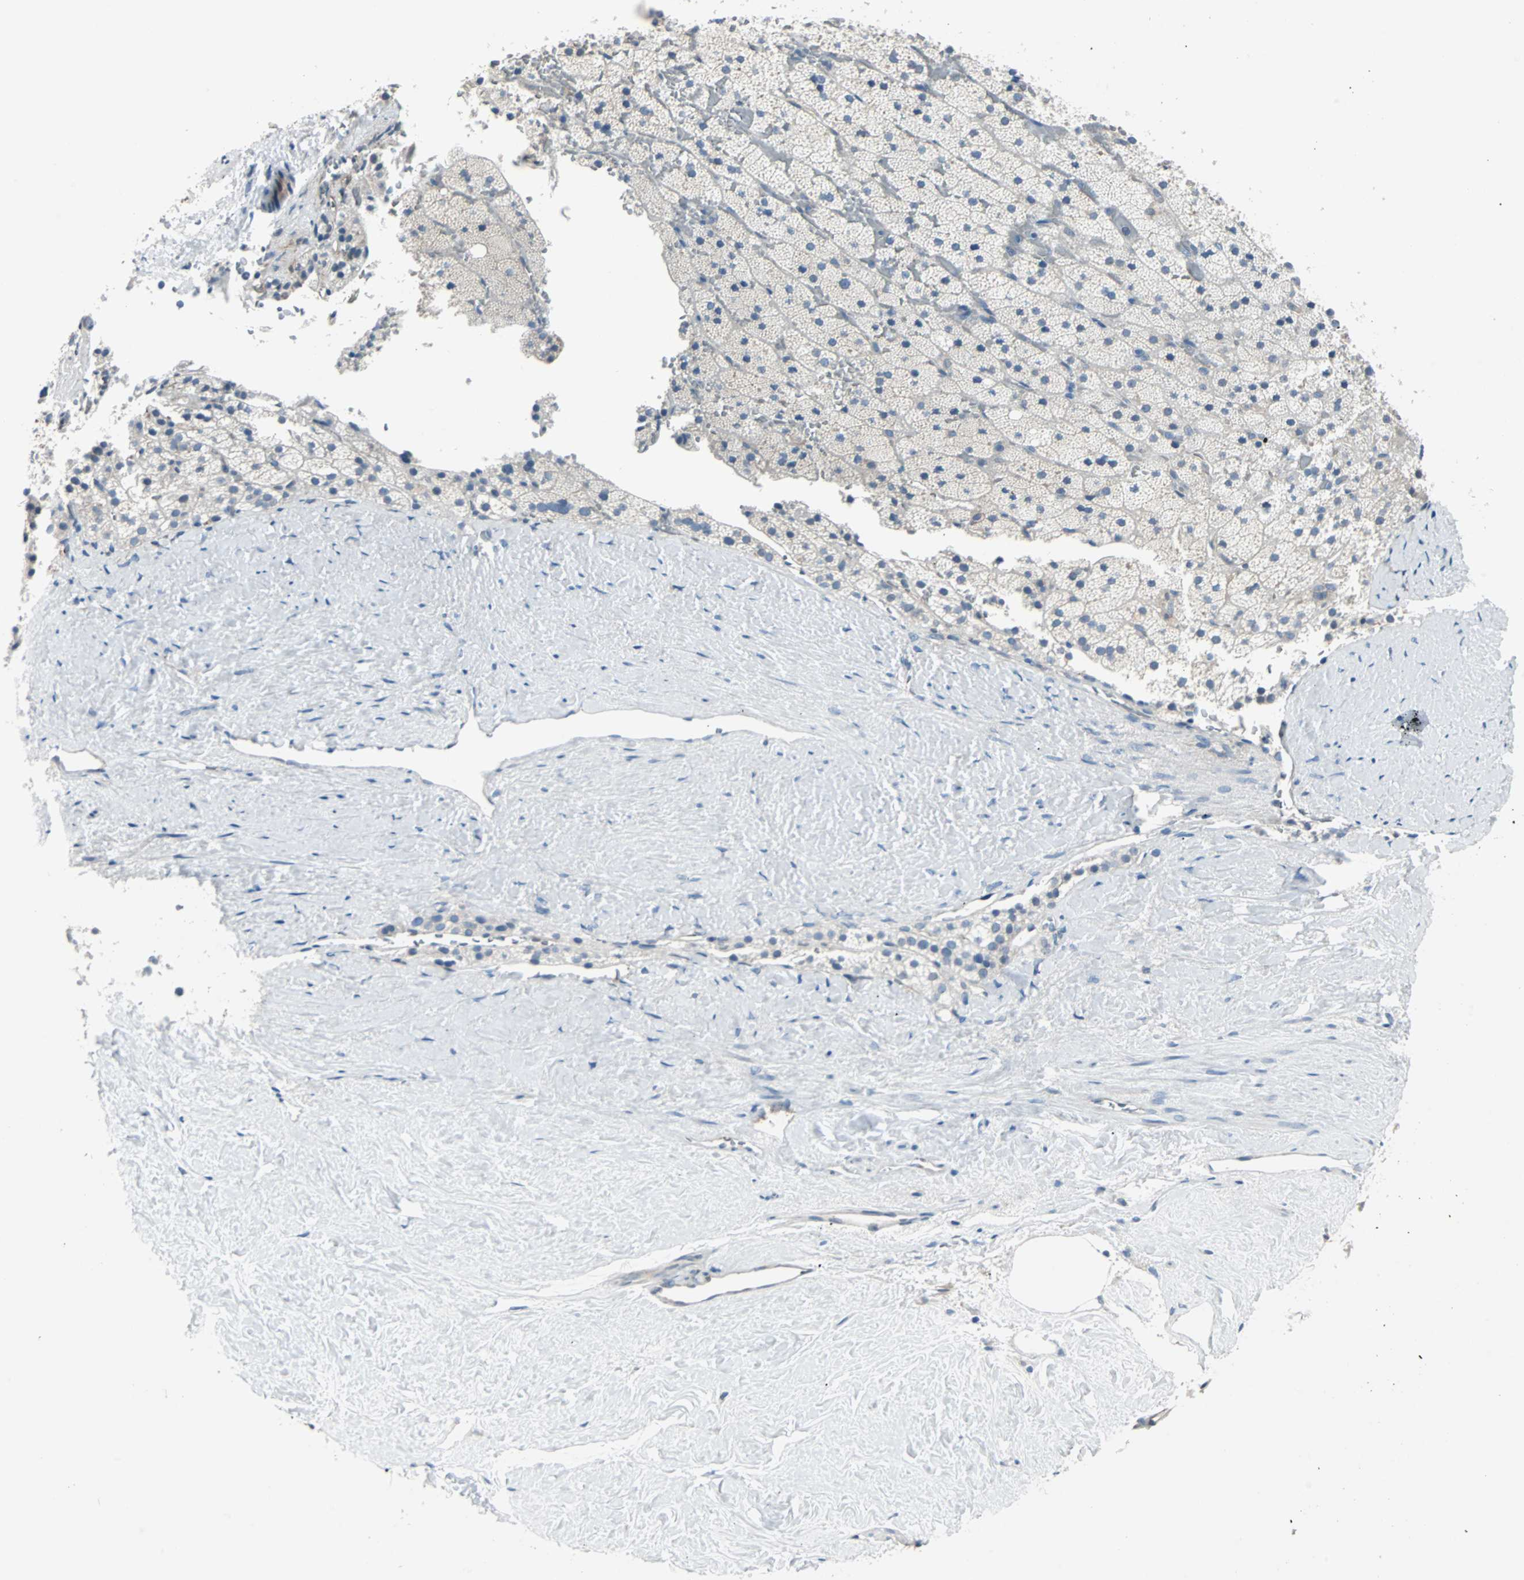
{"staining": {"intensity": "moderate", "quantity": "<25%", "location": "cytoplasmic/membranous"}, "tissue": "adrenal gland", "cell_type": "Glandular cells", "image_type": "normal", "snomed": [{"axis": "morphology", "description": "Normal tissue, NOS"}, {"axis": "topography", "description": "Adrenal gland"}], "caption": "The micrograph reveals immunohistochemical staining of benign adrenal gland. There is moderate cytoplasmic/membranous staining is identified in approximately <25% of glandular cells. Nuclei are stained in blue.", "gene": "SWAP70", "patient": {"sex": "male", "age": 35}}